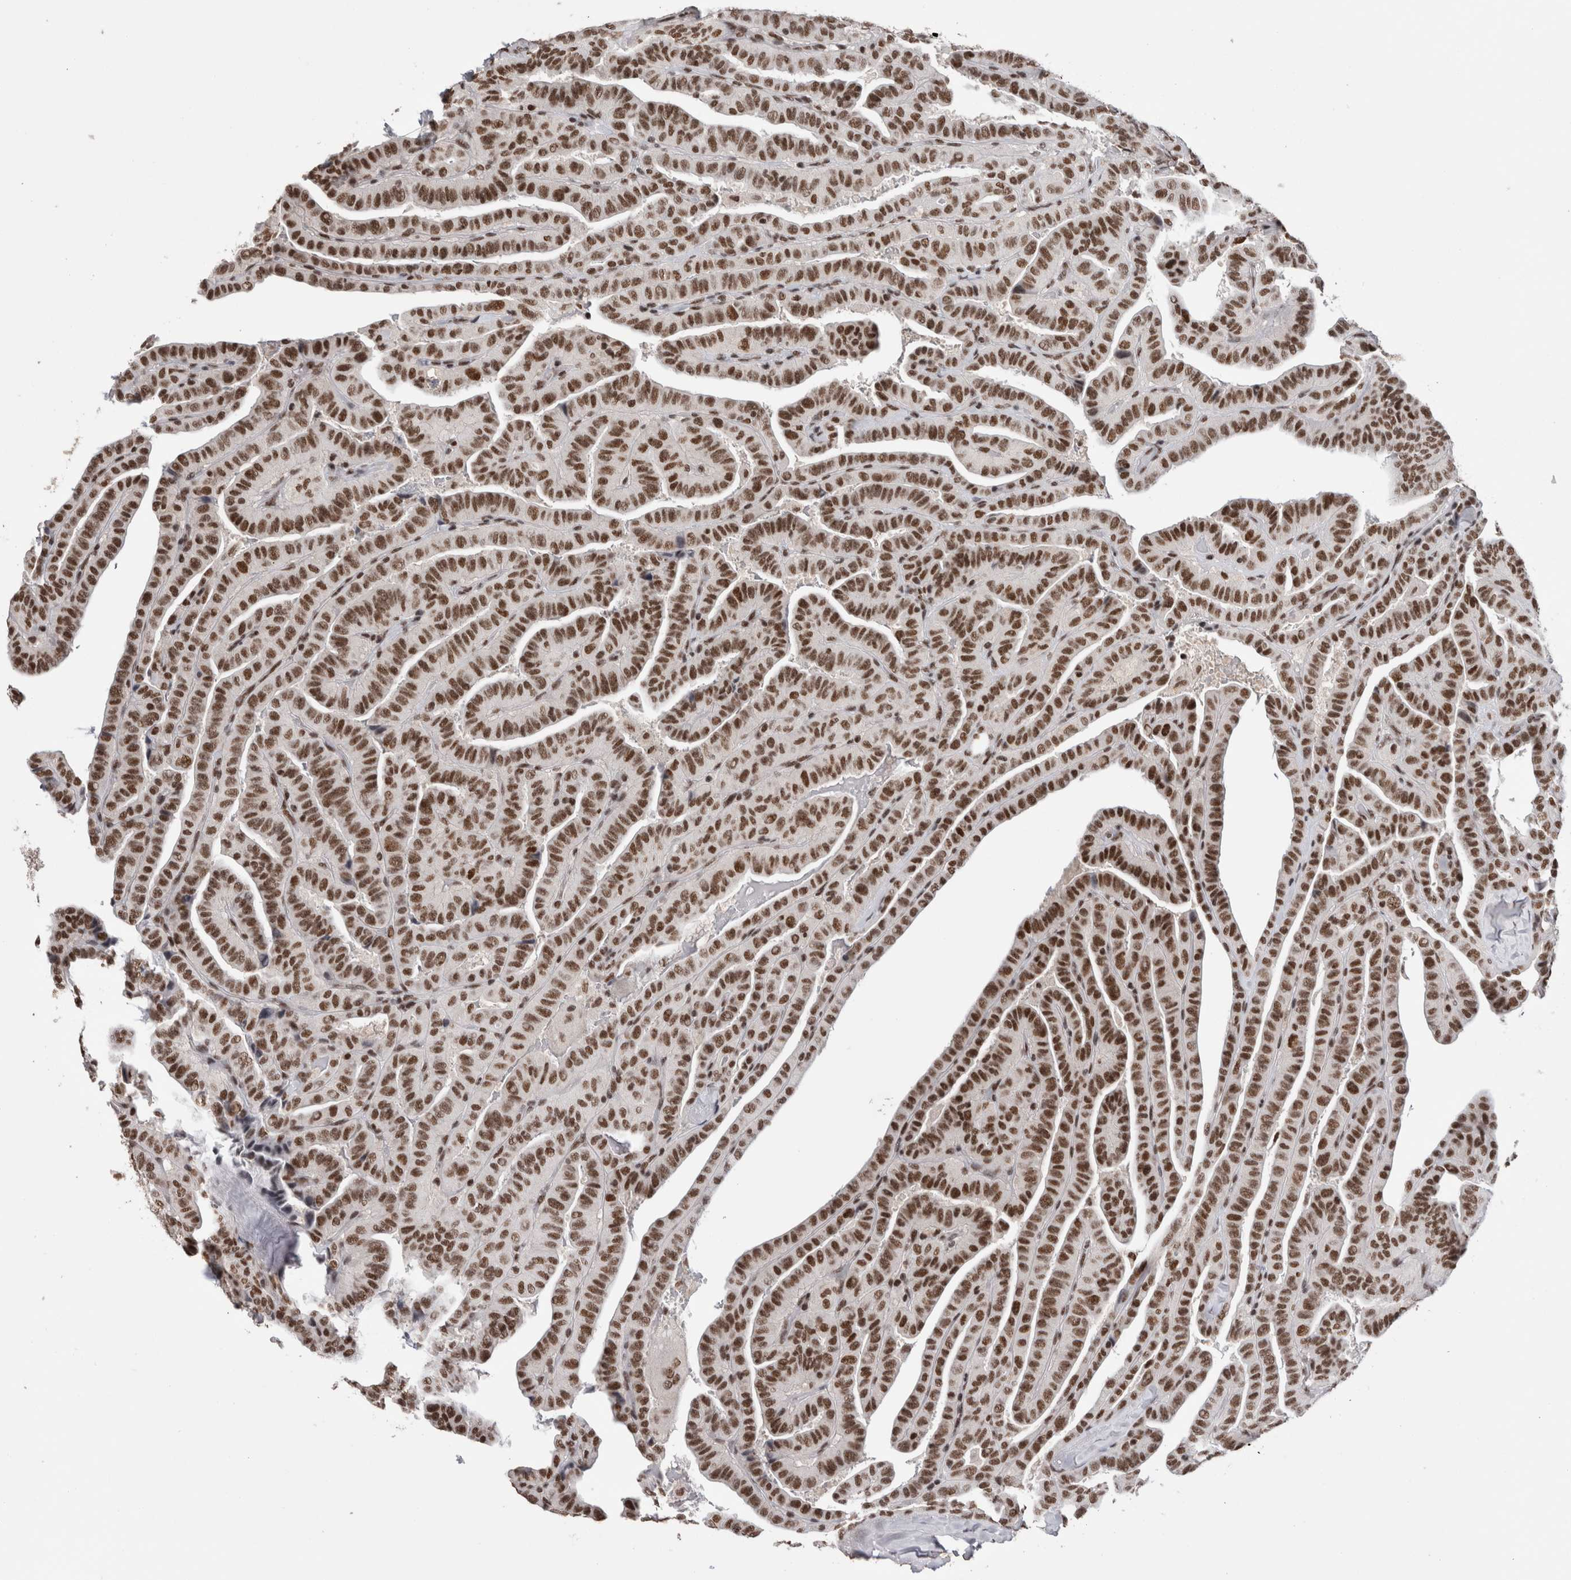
{"staining": {"intensity": "strong", "quantity": ">75%", "location": "nuclear"}, "tissue": "thyroid cancer", "cell_type": "Tumor cells", "image_type": "cancer", "snomed": [{"axis": "morphology", "description": "Papillary adenocarcinoma, NOS"}, {"axis": "topography", "description": "Thyroid gland"}], "caption": "Strong nuclear staining is appreciated in approximately >75% of tumor cells in thyroid cancer (papillary adenocarcinoma).", "gene": "SMC1A", "patient": {"sex": "male", "age": 77}}